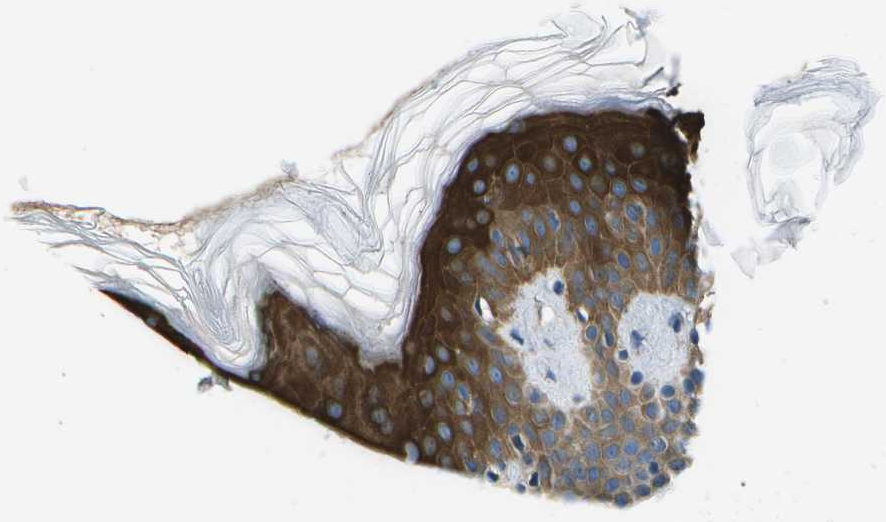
{"staining": {"intensity": "strong", "quantity": ">75%", "location": "cytoplasmic/membranous"}, "tissue": "skin", "cell_type": "Keratinocytes", "image_type": "normal", "snomed": [{"axis": "morphology", "description": "Normal tissue, NOS"}, {"axis": "topography", "description": "Skin"}], "caption": "Skin stained with DAB (3,3'-diaminobenzidine) immunohistochemistry (IHC) displays high levels of strong cytoplasmic/membranous staining in approximately >75% of keratinocytes.", "gene": "P3H1", "patient": {"sex": "male", "age": 40}}